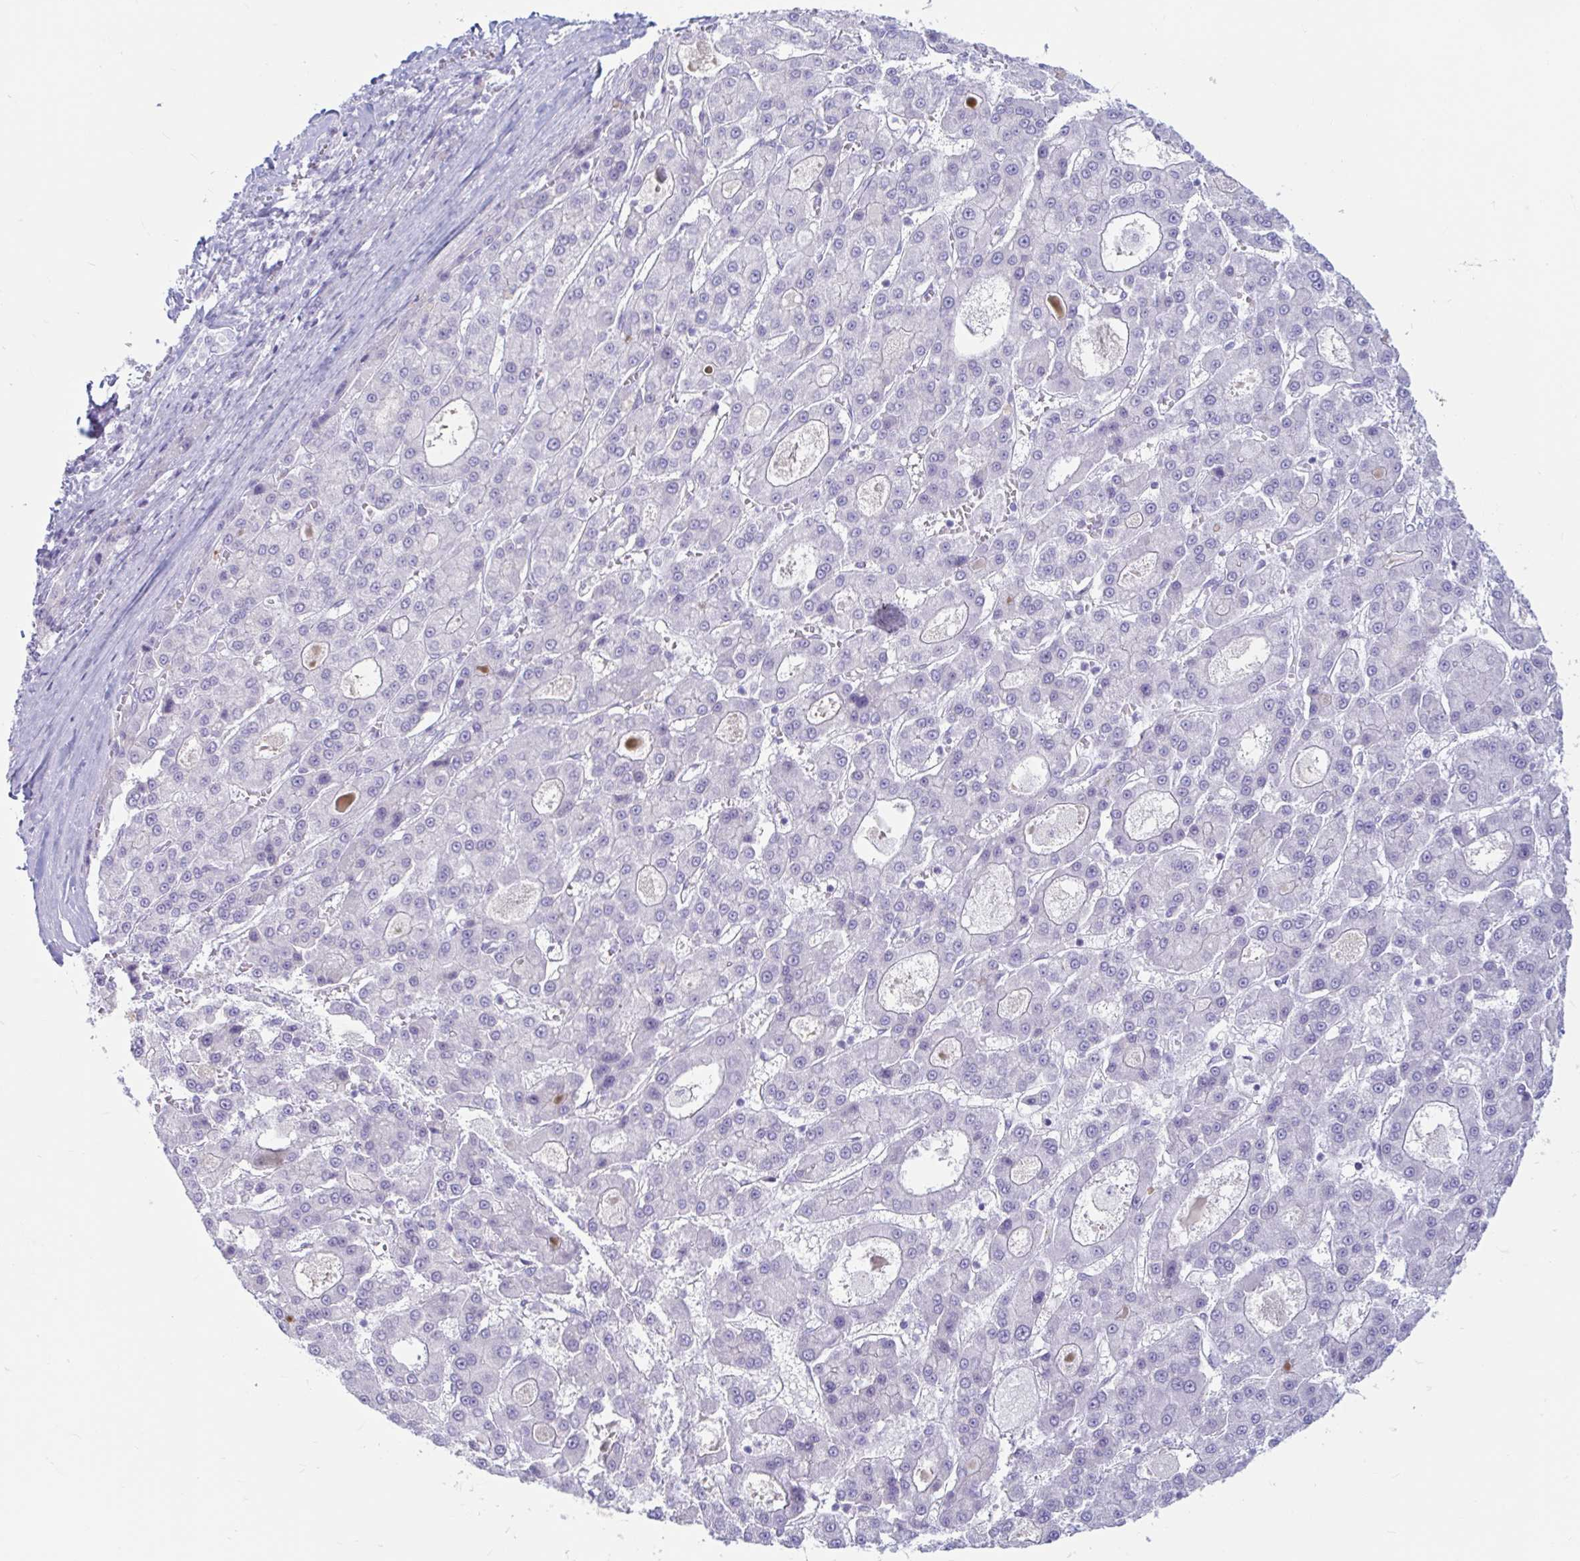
{"staining": {"intensity": "negative", "quantity": "none", "location": "none"}, "tissue": "liver cancer", "cell_type": "Tumor cells", "image_type": "cancer", "snomed": [{"axis": "morphology", "description": "Carcinoma, Hepatocellular, NOS"}, {"axis": "topography", "description": "Liver"}], "caption": "Tumor cells are negative for brown protein staining in liver cancer (hepatocellular carcinoma).", "gene": "ERICH6", "patient": {"sex": "male", "age": 70}}